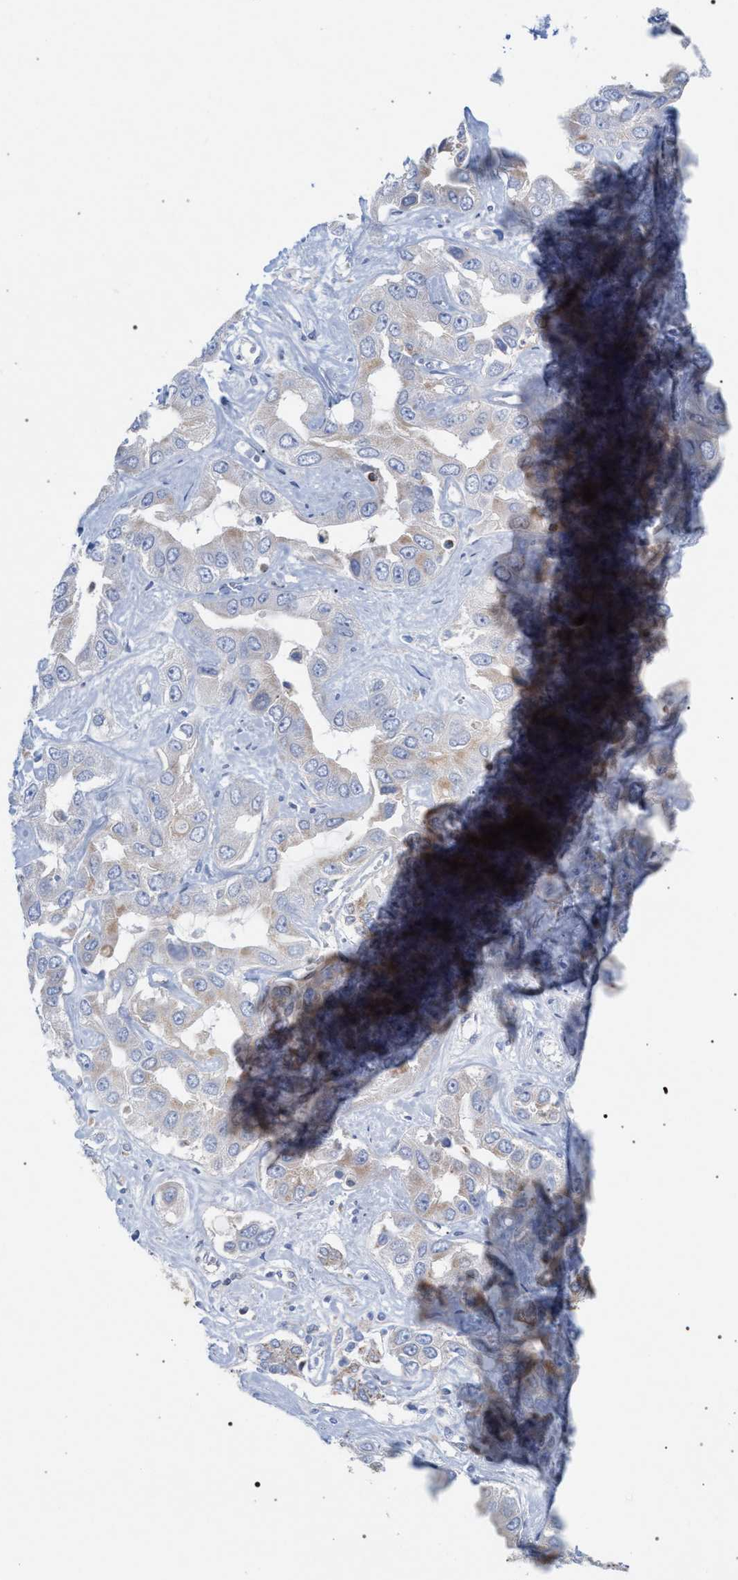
{"staining": {"intensity": "weak", "quantity": "25%-75%", "location": "cytoplasmic/membranous"}, "tissue": "liver cancer", "cell_type": "Tumor cells", "image_type": "cancer", "snomed": [{"axis": "morphology", "description": "Cholangiocarcinoma"}, {"axis": "topography", "description": "Liver"}], "caption": "IHC micrograph of liver cancer (cholangiocarcinoma) stained for a protein (brown), which shows low levels of weak cytoplasmic/membranous positivity in about 25%-75% of tumor cells.", "gene": "ECI2", "patient": {"sex": "female", "age": 52}}